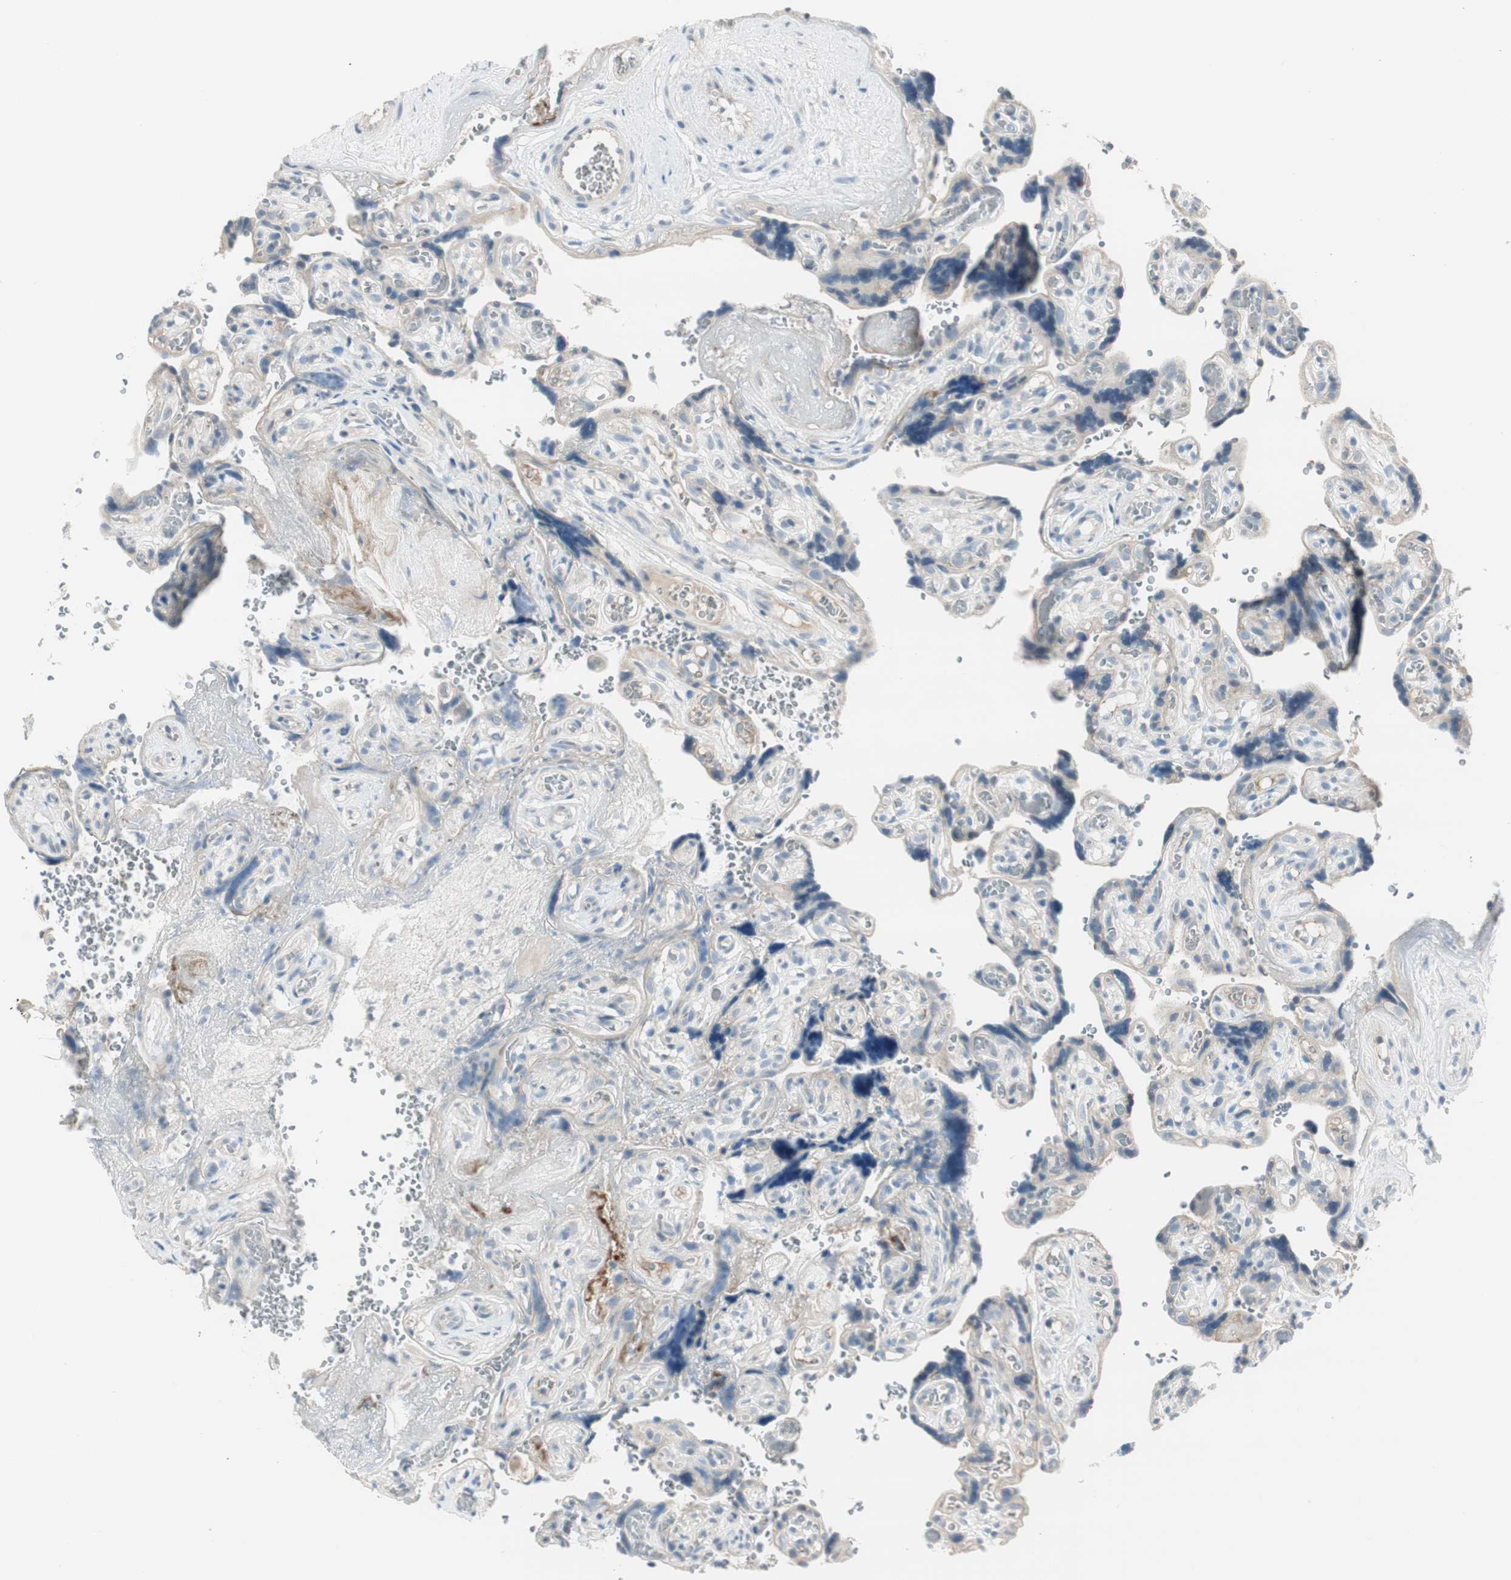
{"staining": {"intensity": "negative", "quantity": "none", "location": "none"}, "tissue": "placenta", "cell_type": "Decidual cells", "image_type": "normal", "snomed": [{"axis": "morphology", "description": "Normal tissue, NOS"}, {"axis": "topography", "description": "Placenta"}], "caption": "IHC micrograph of normal human placenta stained for a protein (brown), which shows no staining in decidual cells.", "gene": "EVA1A", "patient": {"sex": "female", "age": 30}}